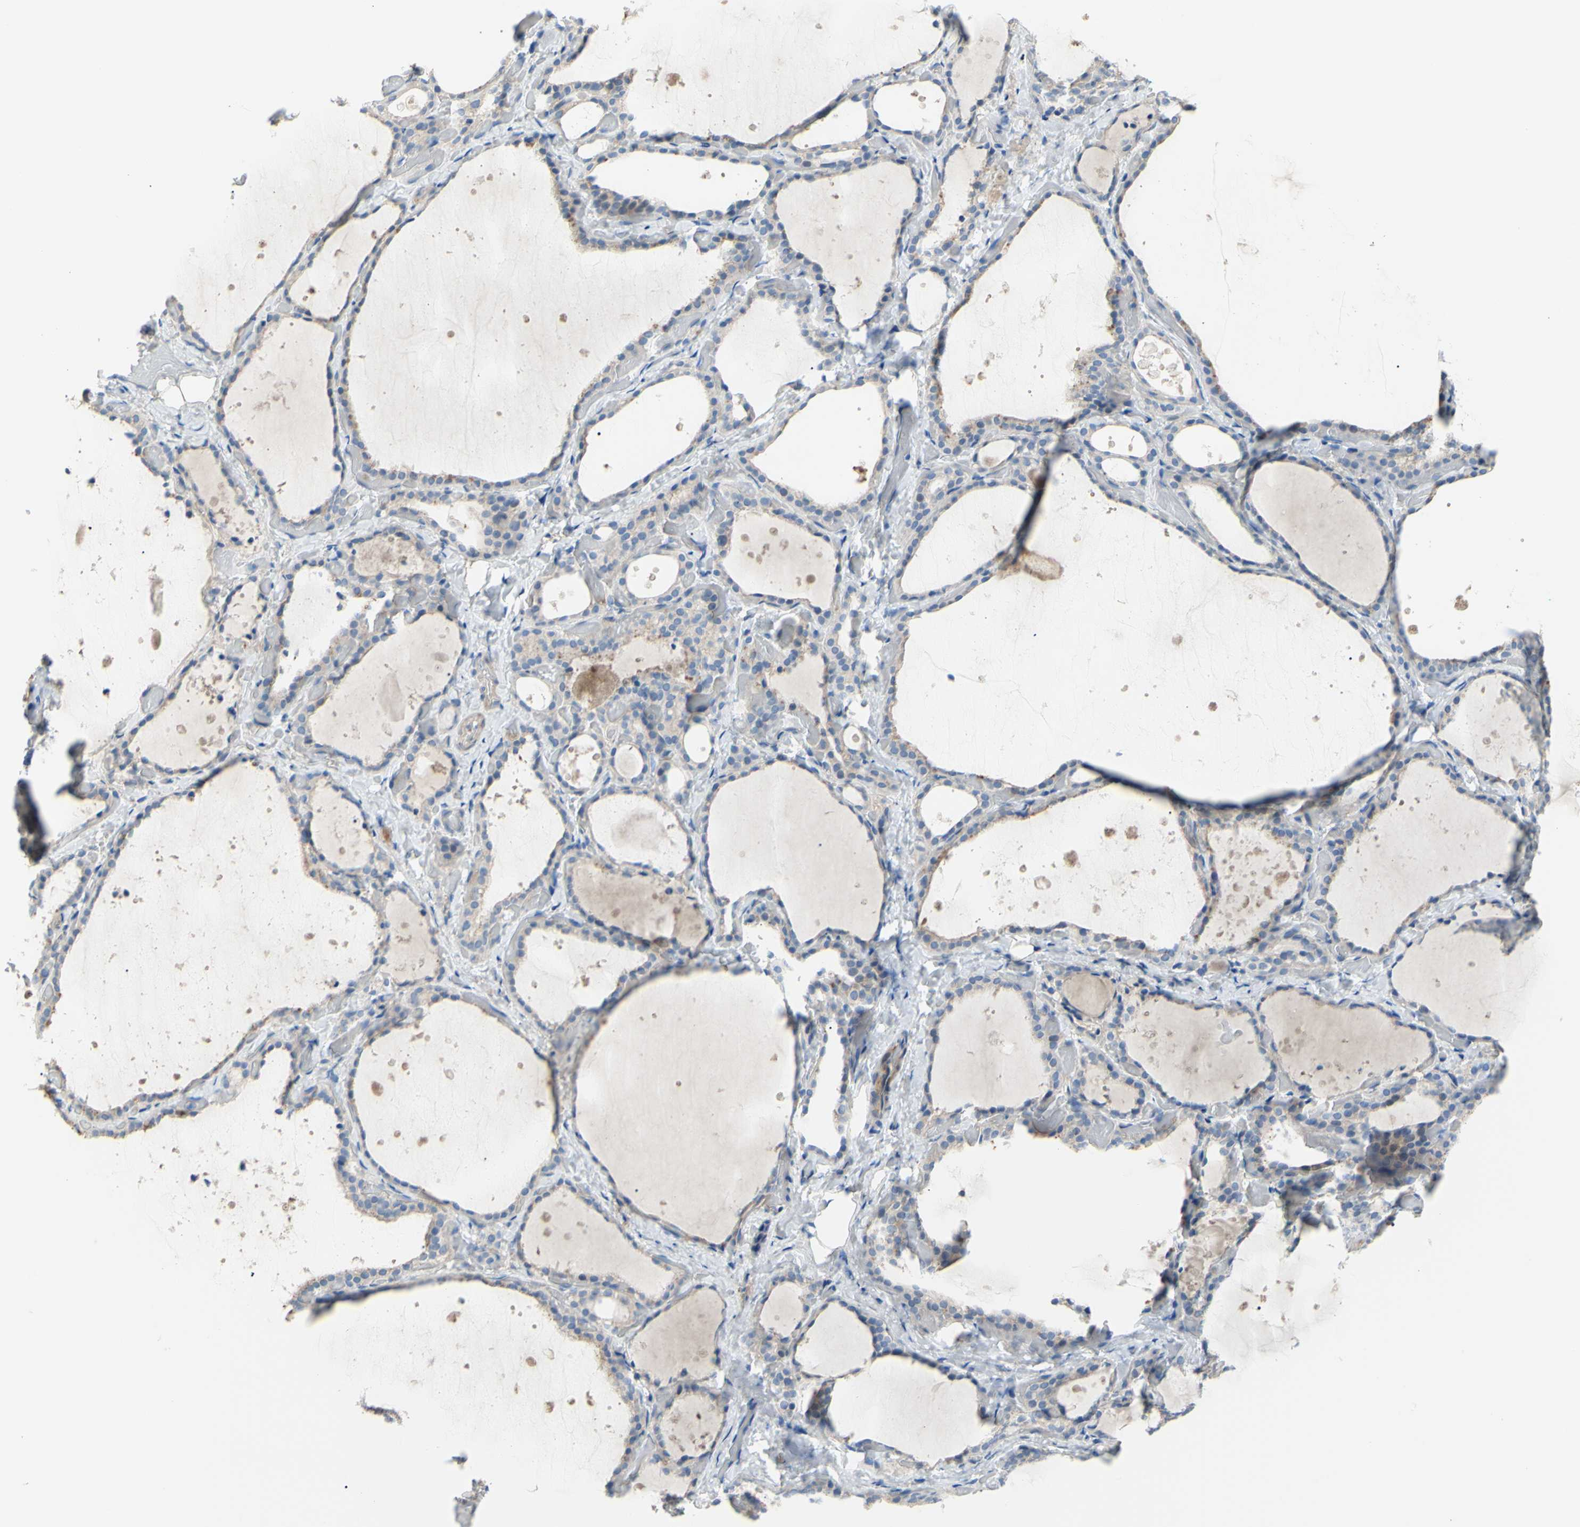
{"staining": {"intensity": "weak", "quantity": "25%-75%", "location": "cytoplasmic/membranous"}, "tissue": "thyroid gland", "cell_type": "Glandular cells", "image_type": "normal", "snomed": [{"axis": "morphology", "description": "Normal tissue, NOS"}, {"axis": "topography", "description": "Thyroid gland"}], "caption": "An image of thyroid gland stained for a protein reveals weak cytoplasmic/membranous brown staining in glandular cells.", "gene": "TMEM59L", "patient": {"sex": "female", "age": 44}}